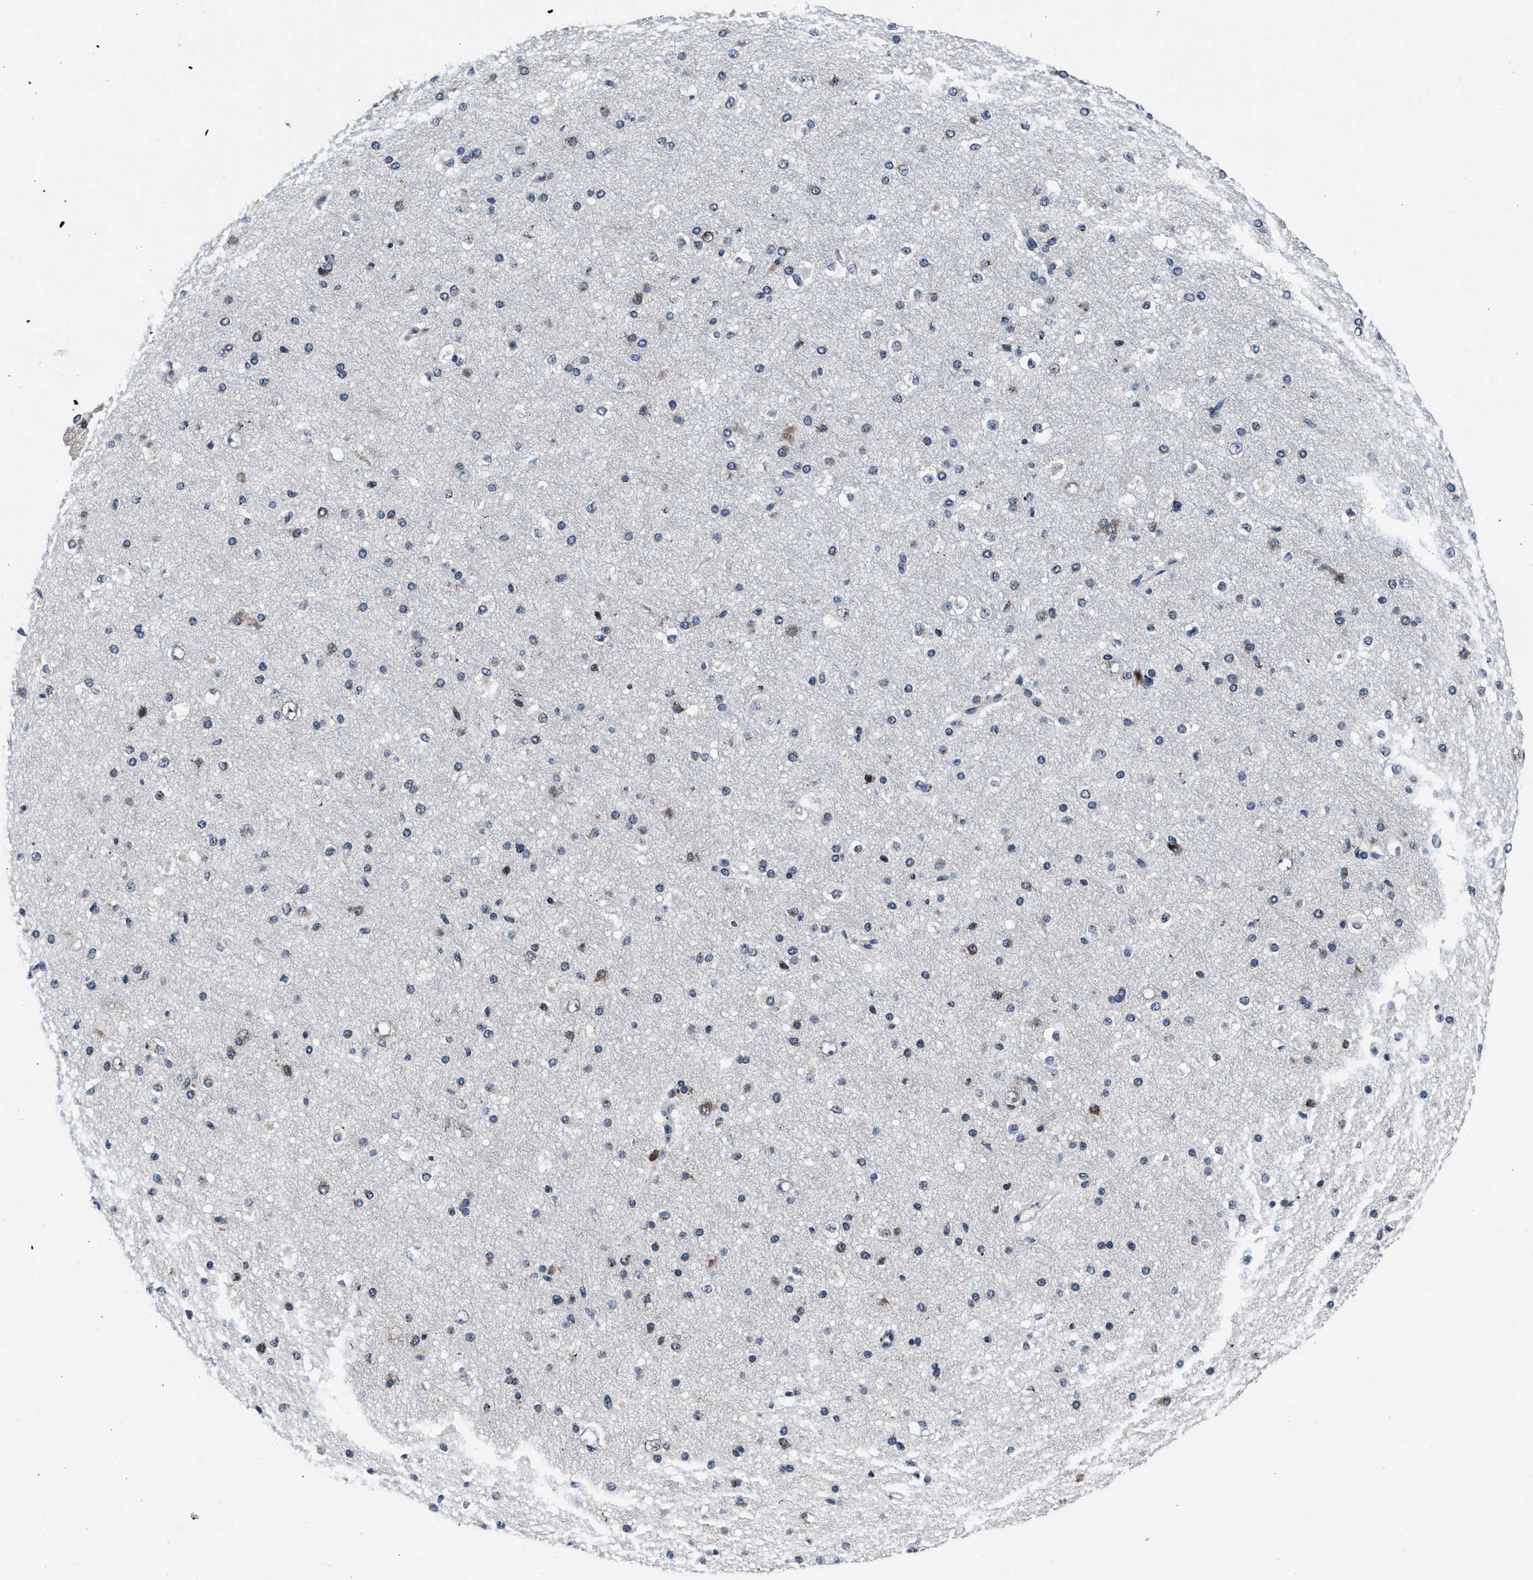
{"staining": {"intensity": "negative", "quantity": "none", "location": "none"}, "tissue": "cerebral cortex", "cell_type": "Endothelial cells", "image_type": "normal", "snomed": [{"axis": "morphology", "description": "Normal tissue, NOS"}, {"axis": "morphology", "description": "Developmental malformation"}, {"axis": "topography", "description": "Cerebral cortex"}], "caption": "IHC histopathology image of normal cerebral cortex stained for a protein (brown), which displays no staining in endothelial cells.", "gene": "TMEM53", "patient": {"sex": "female", "age": 30}}